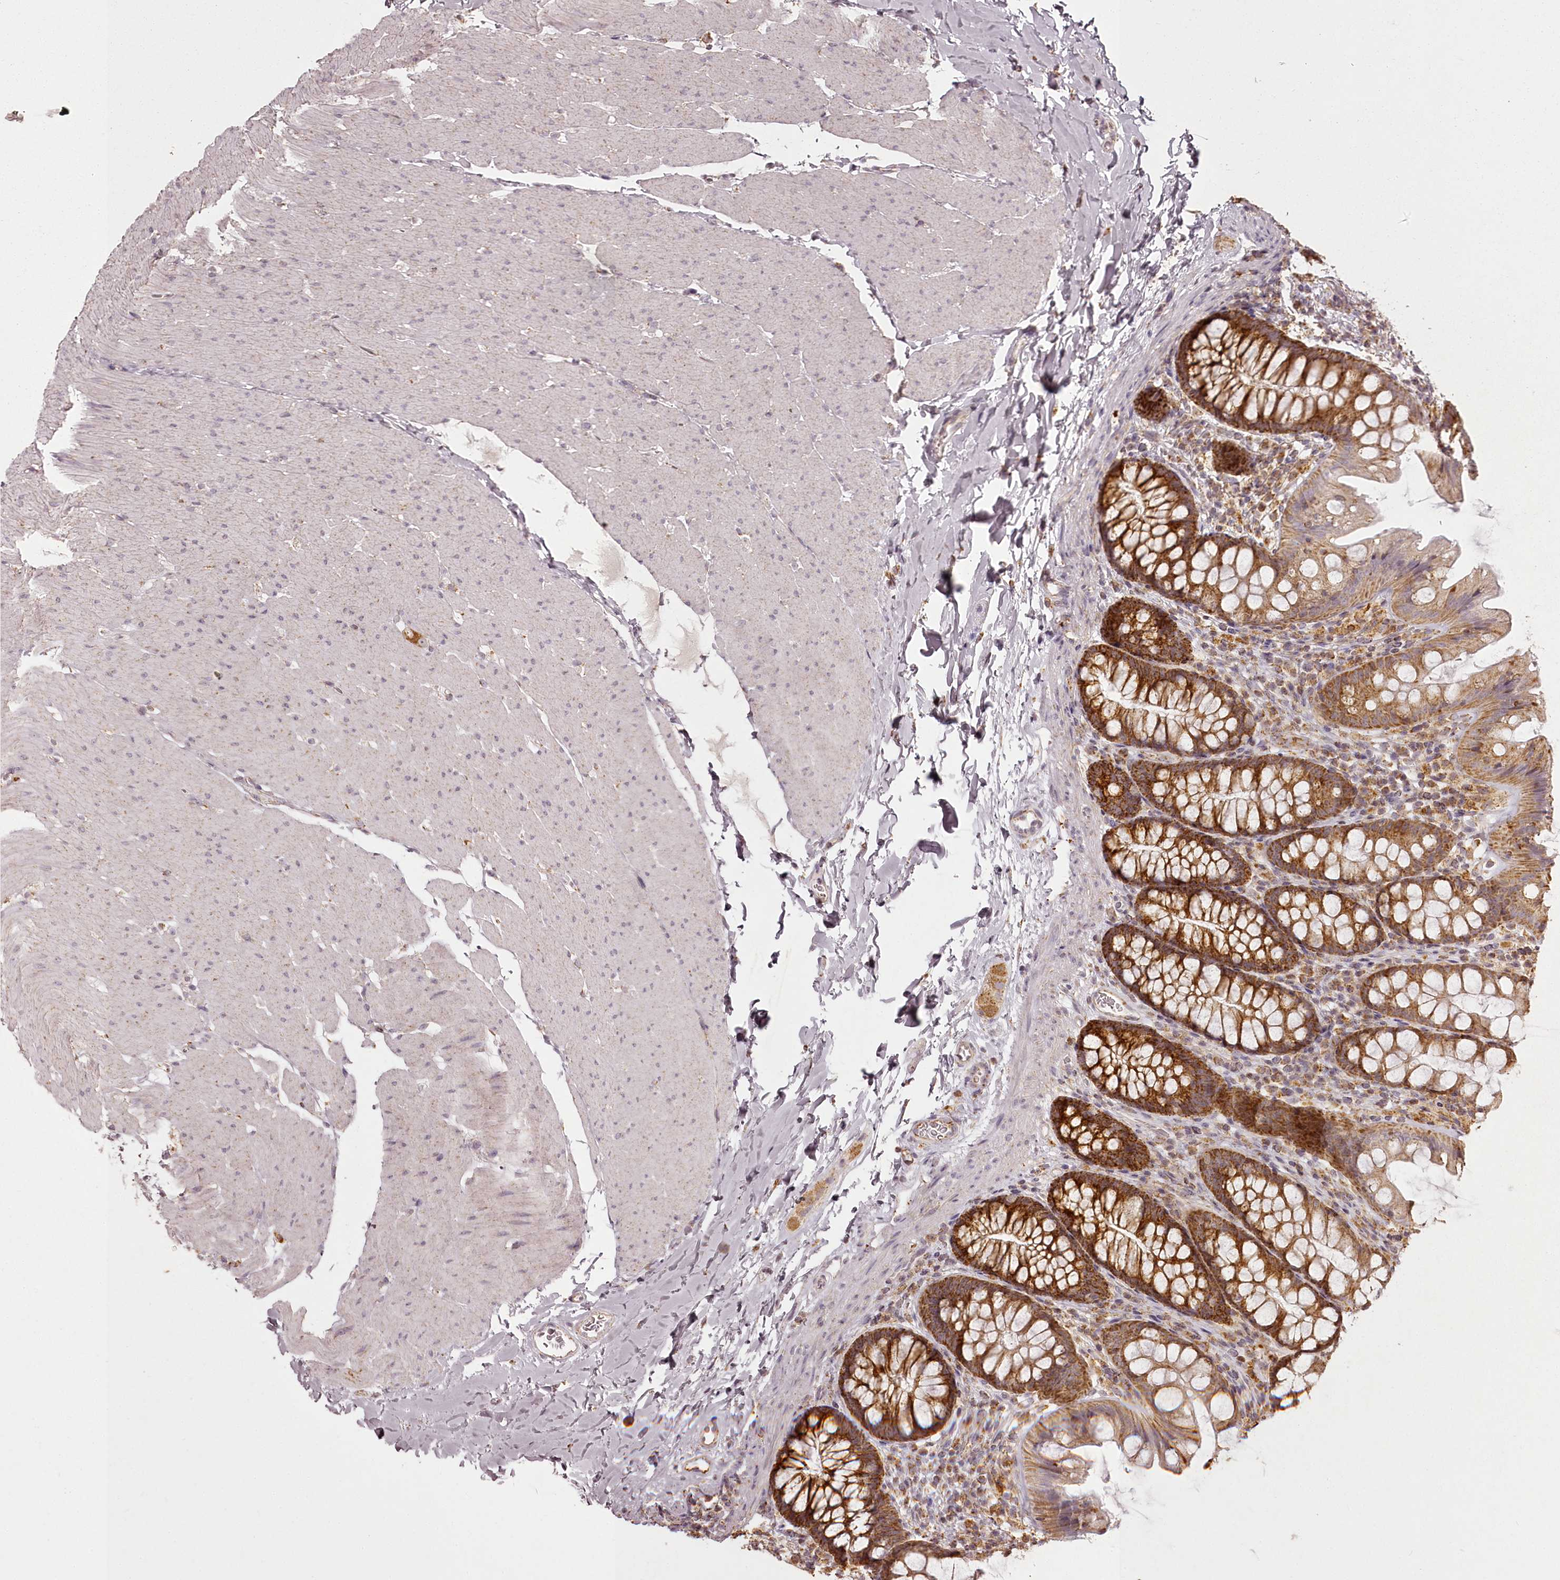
{"staining": {"intensity": "negative", "quantity": "none", "location": "none"}, "tissue": "colon", "cell_type": "Endothelial cells", "image_type": "normal", "snomed": [{"axis": "morphology", "description": "Normal tissue, NOS"}, {"axis": "topography", "description": "Colon"}], "caption": "Immunohistochemistry (IHC) image of unremarkable colon: human colon stained with DAB (3,3'-diaminobenzidine) shows no significant protein expression in endothelial cells. (DAB immunohistochemistry (IHC), high magnification).", "gene": "CHCHD2", "patient": {"sex": "female", "age": 62}}